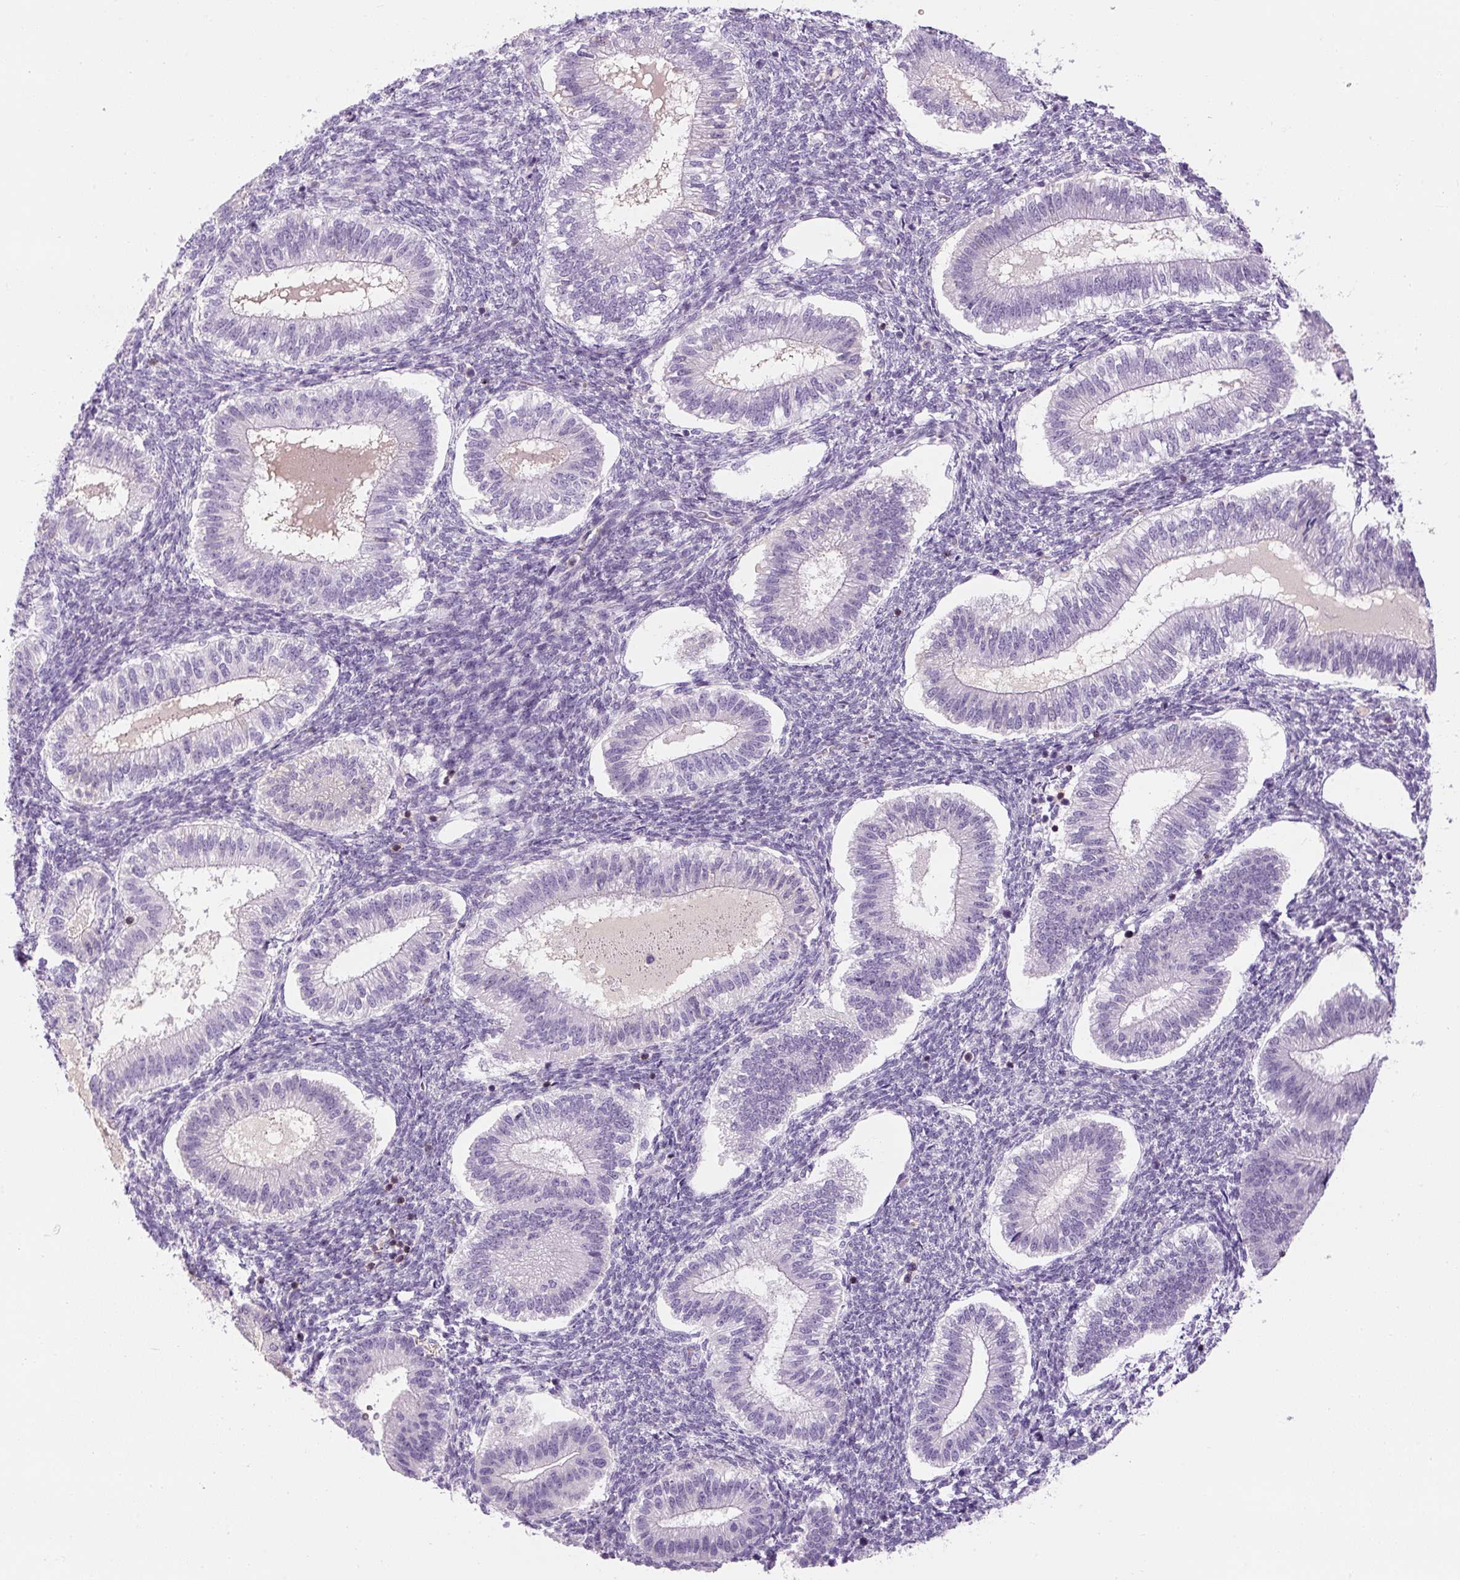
{"staining": {"intensity": "negative", "quantity": "none", "location": "none"}, "tissue": "endometrium", "cell_type": "Cells in endometrial stroma", "image_type": "normal", "snomed": [{"axis": "morphology", "description": "Normal tissue, NOS"}, {"axis": "topography", "description": "Endometrium"}], "caption": "Photomicrograph shows no protein expression in cells in endometrial stroma of unremarkable endometrium.", "gene": "TIGD2", "patient": {"sex": "female", "age": 25}}